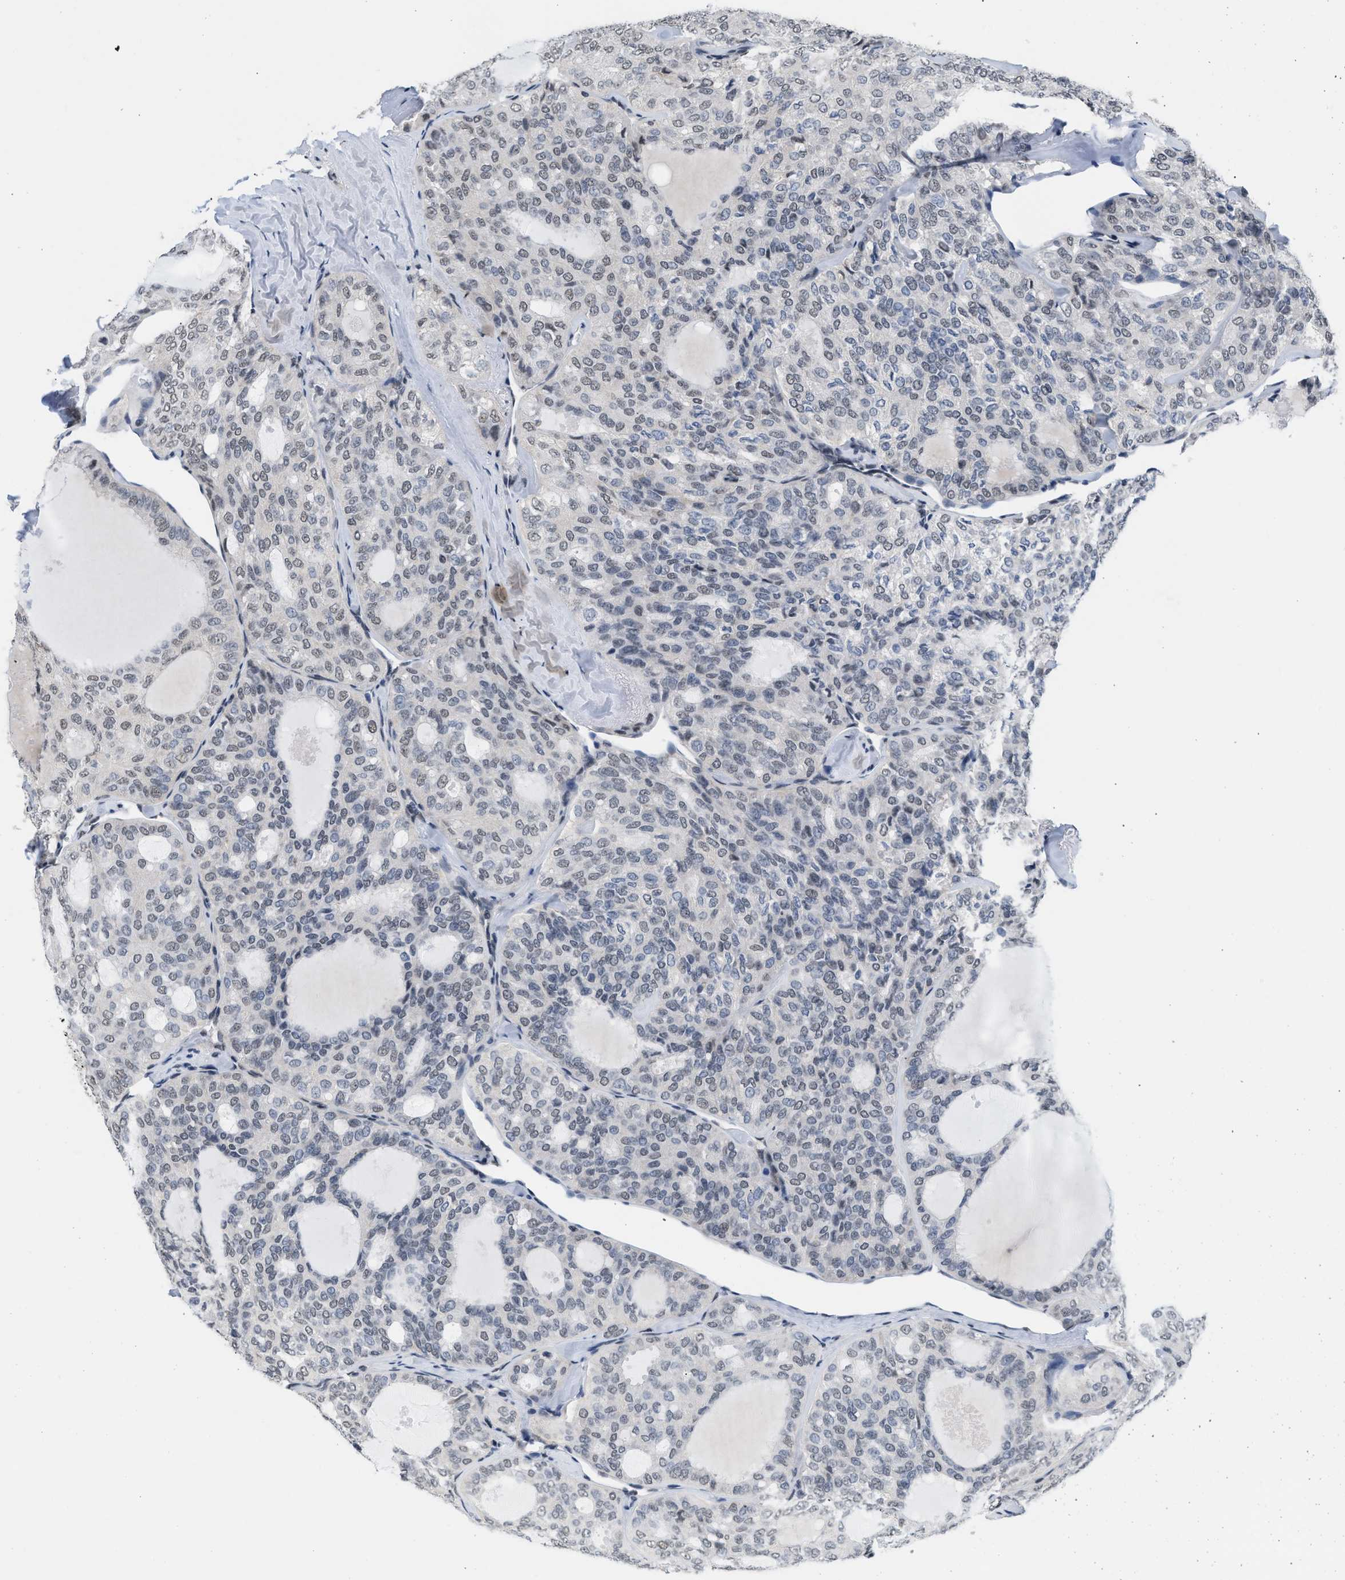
{"staining": {"intensity": "weak", "quantity": "<25%", "location": "nuclear"}, "tissue": "thyroid cancer", "cell_type": "Tumor cells", "image_type": "cancer", "snomed": [{"axis": "morphology", "description": "Follicular adenoma carcinoma, NOS"}, {"axis": "topography", "description": "Thyroid gland"}], "caption": "Immunohistochemistry (IHC) of human thyroid cancer exhibits no expression in tumor cells.", "gene": "RAF1", "patient": {"sex": "male", "age": 75}}